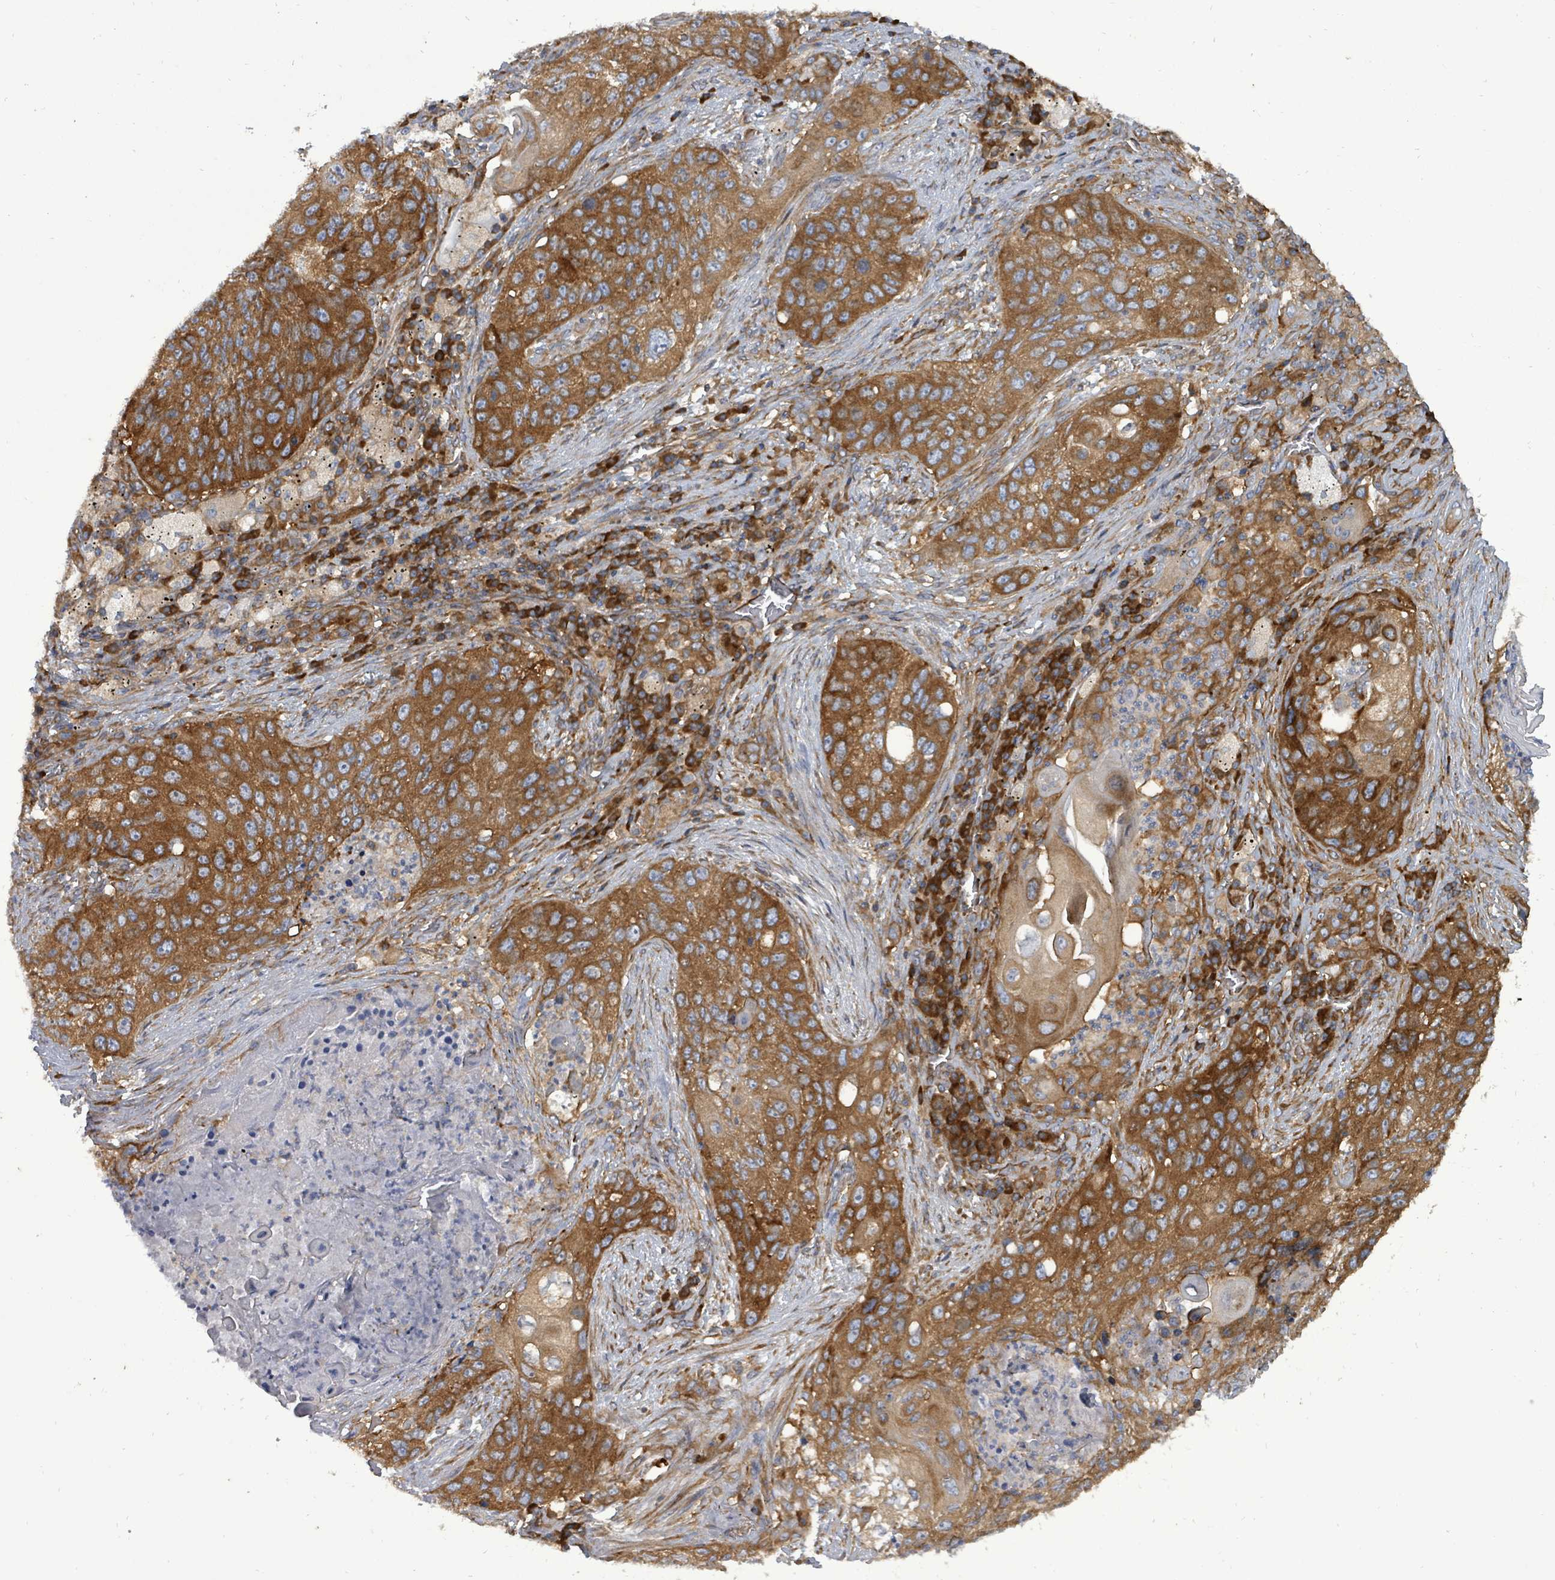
{"staining": {"intensity": "strong", "quantity": ">75%", "location": "cytoplasmic/membranous"}, "tissue": "lung cancer", "cell_type": "Tumor cells", "image_type": "cancer", "snomed": [{"axis": "morphology", "description": "Squamous cell carcinoma, NOS"}, {"axis": "topography", "description": "Lung"}], "caption": "Immunohistochemistry (IHC) of lung cancer displays high levels of strong cytoplasmic/membranous positivity in approximately >75% of tumor cells. Using DAB (3,3'-diaminobenzidine) (brown) and hematoxylin (blue) stains, captured at high magnification using brightfield microscopy.", "gene": "EIF3C", "patient": {"sex": "female", "age": 63}}